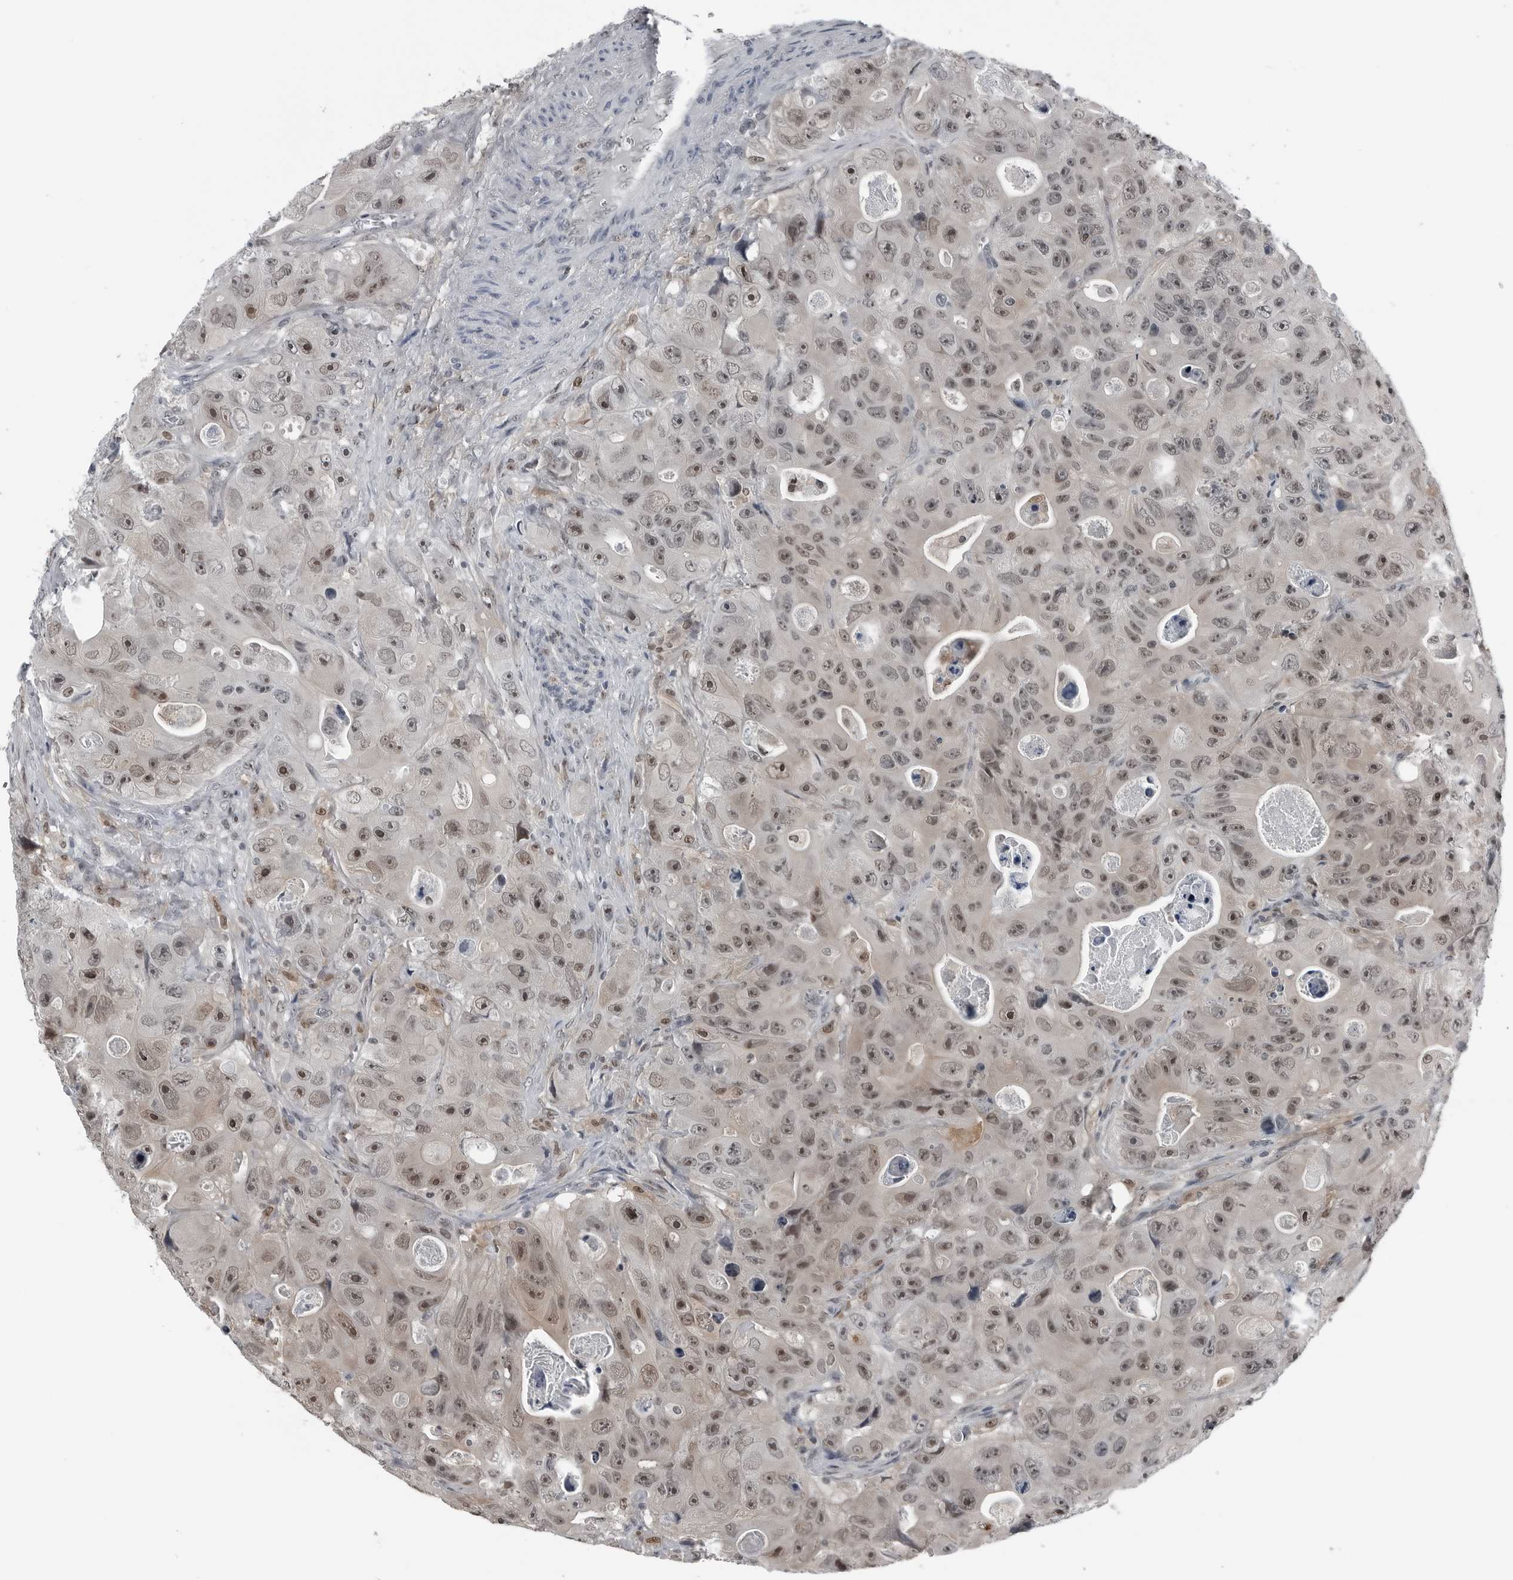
{"staining": {"intensity": "moderate", "quantity": ">75%", "location": "nuclear"}, "tissue": "colorectal cancer", "cell_type": "Tumor cells", "image_type": "cancer", "snomed": [{"axis": "morphology", "description": "Adenocarcinoma, NOS"}, {"axis": "topography", "description": "Colon"}], "caption": "A medium amount of moderate nuclear expression is appreciated in approximately >75% of tumor cells in adenocarcinoma (colorectal) tissue.", "gene": "AKR1A1", "patient": {"sex": "female", "age": 46}}